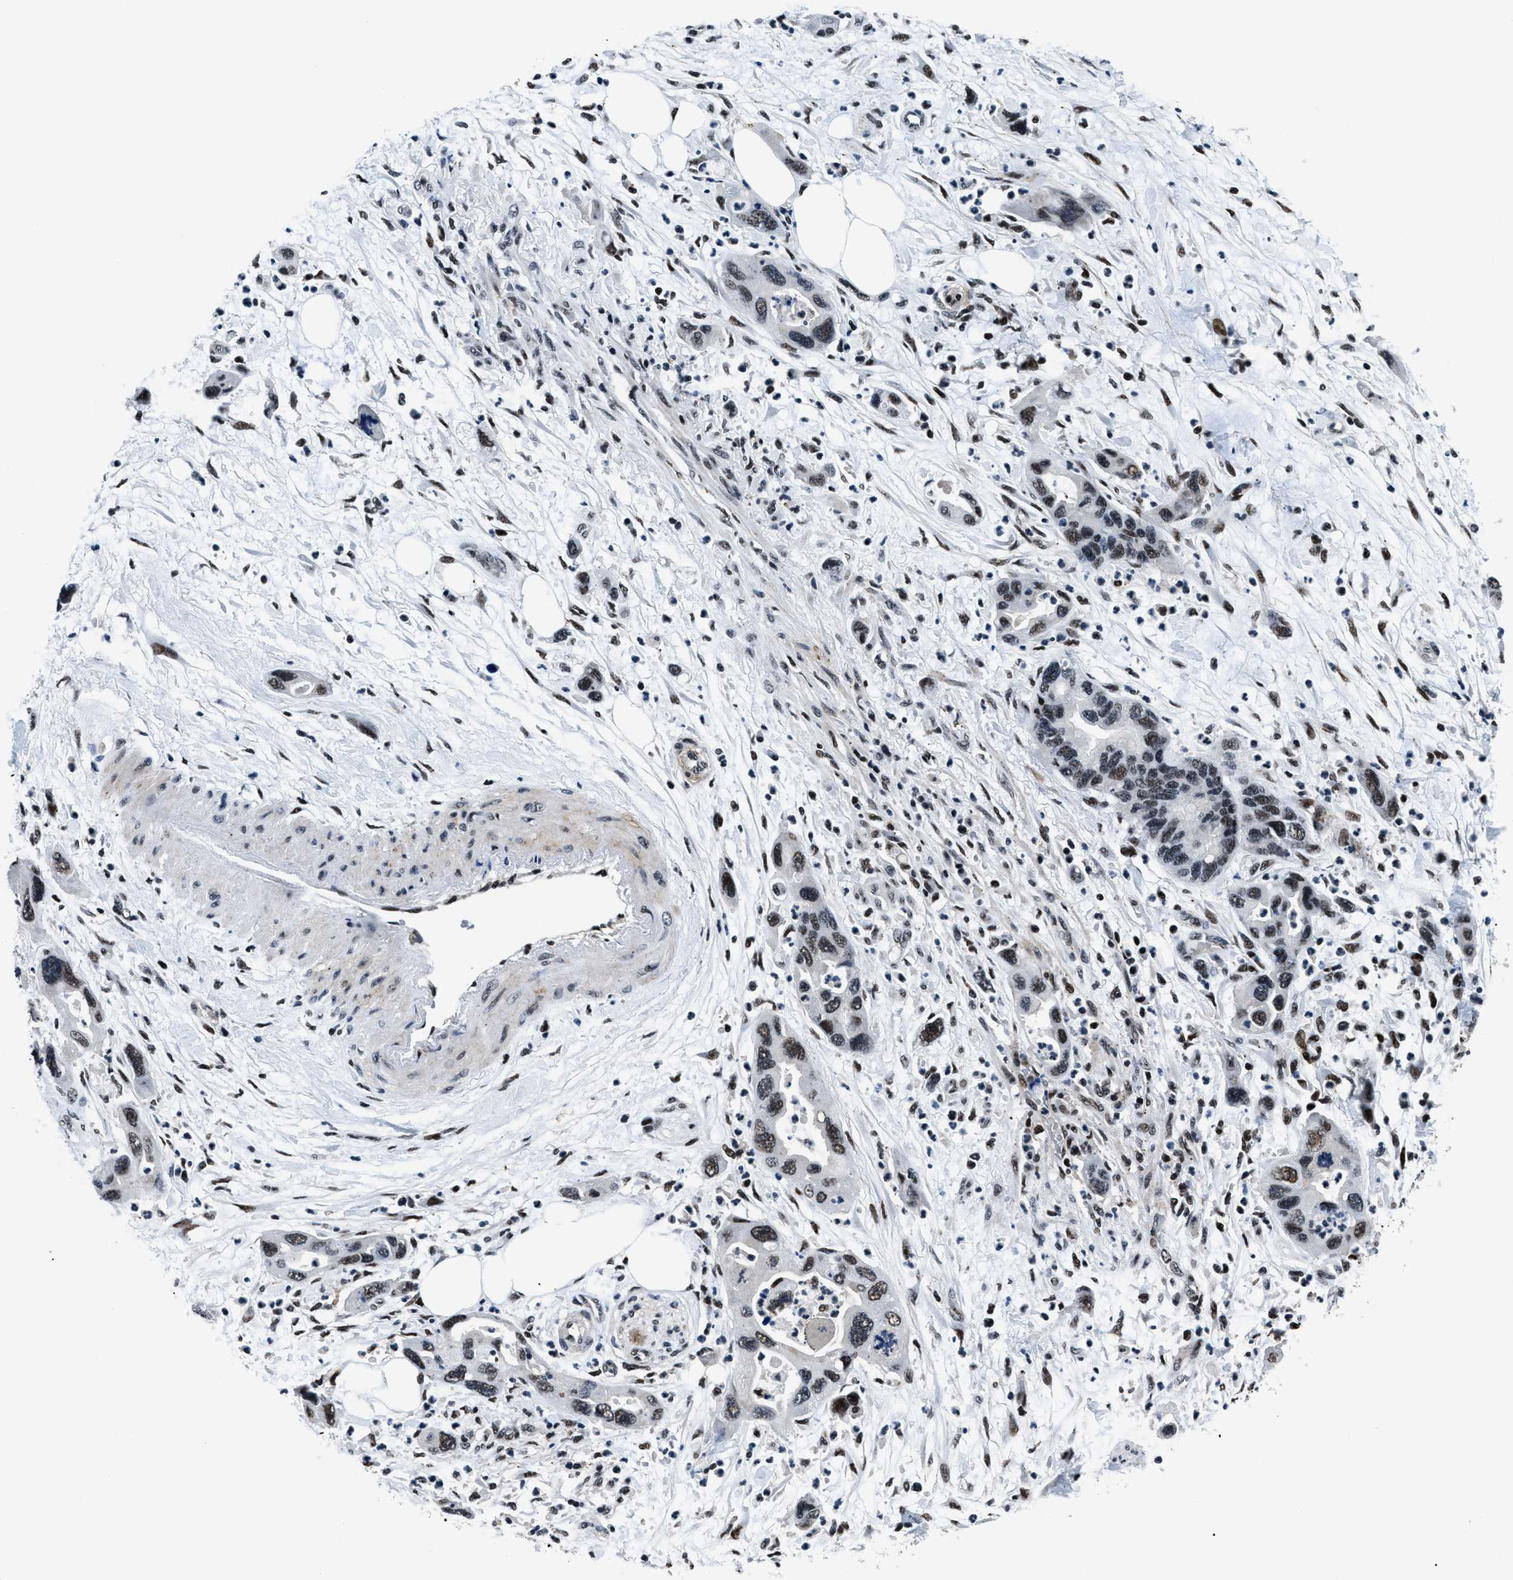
{"staining": {"intensity": "strong", "quantity": ">75%", "location": "nuclear"}, "tissue": "pancreatic cancer", "cell_type": "Tumor cells", "image_type": "cancer", "snomed": [{"axis": "morphology", "description": "Normal tissue, NOS"}, {"axis": "morphology", "description": "Adenocarcinoma, NOS"}, {"axis": "topography", "description": "Pancreas"}], "caption": "DAB immunohistochemical staining of human adenocarcinoma (pancreatic) reveals strong nuclear protein expression in about >75% of tumor cells.", "gene": "SMARCB1", "patient": {"sex": "female", "age": 71}}